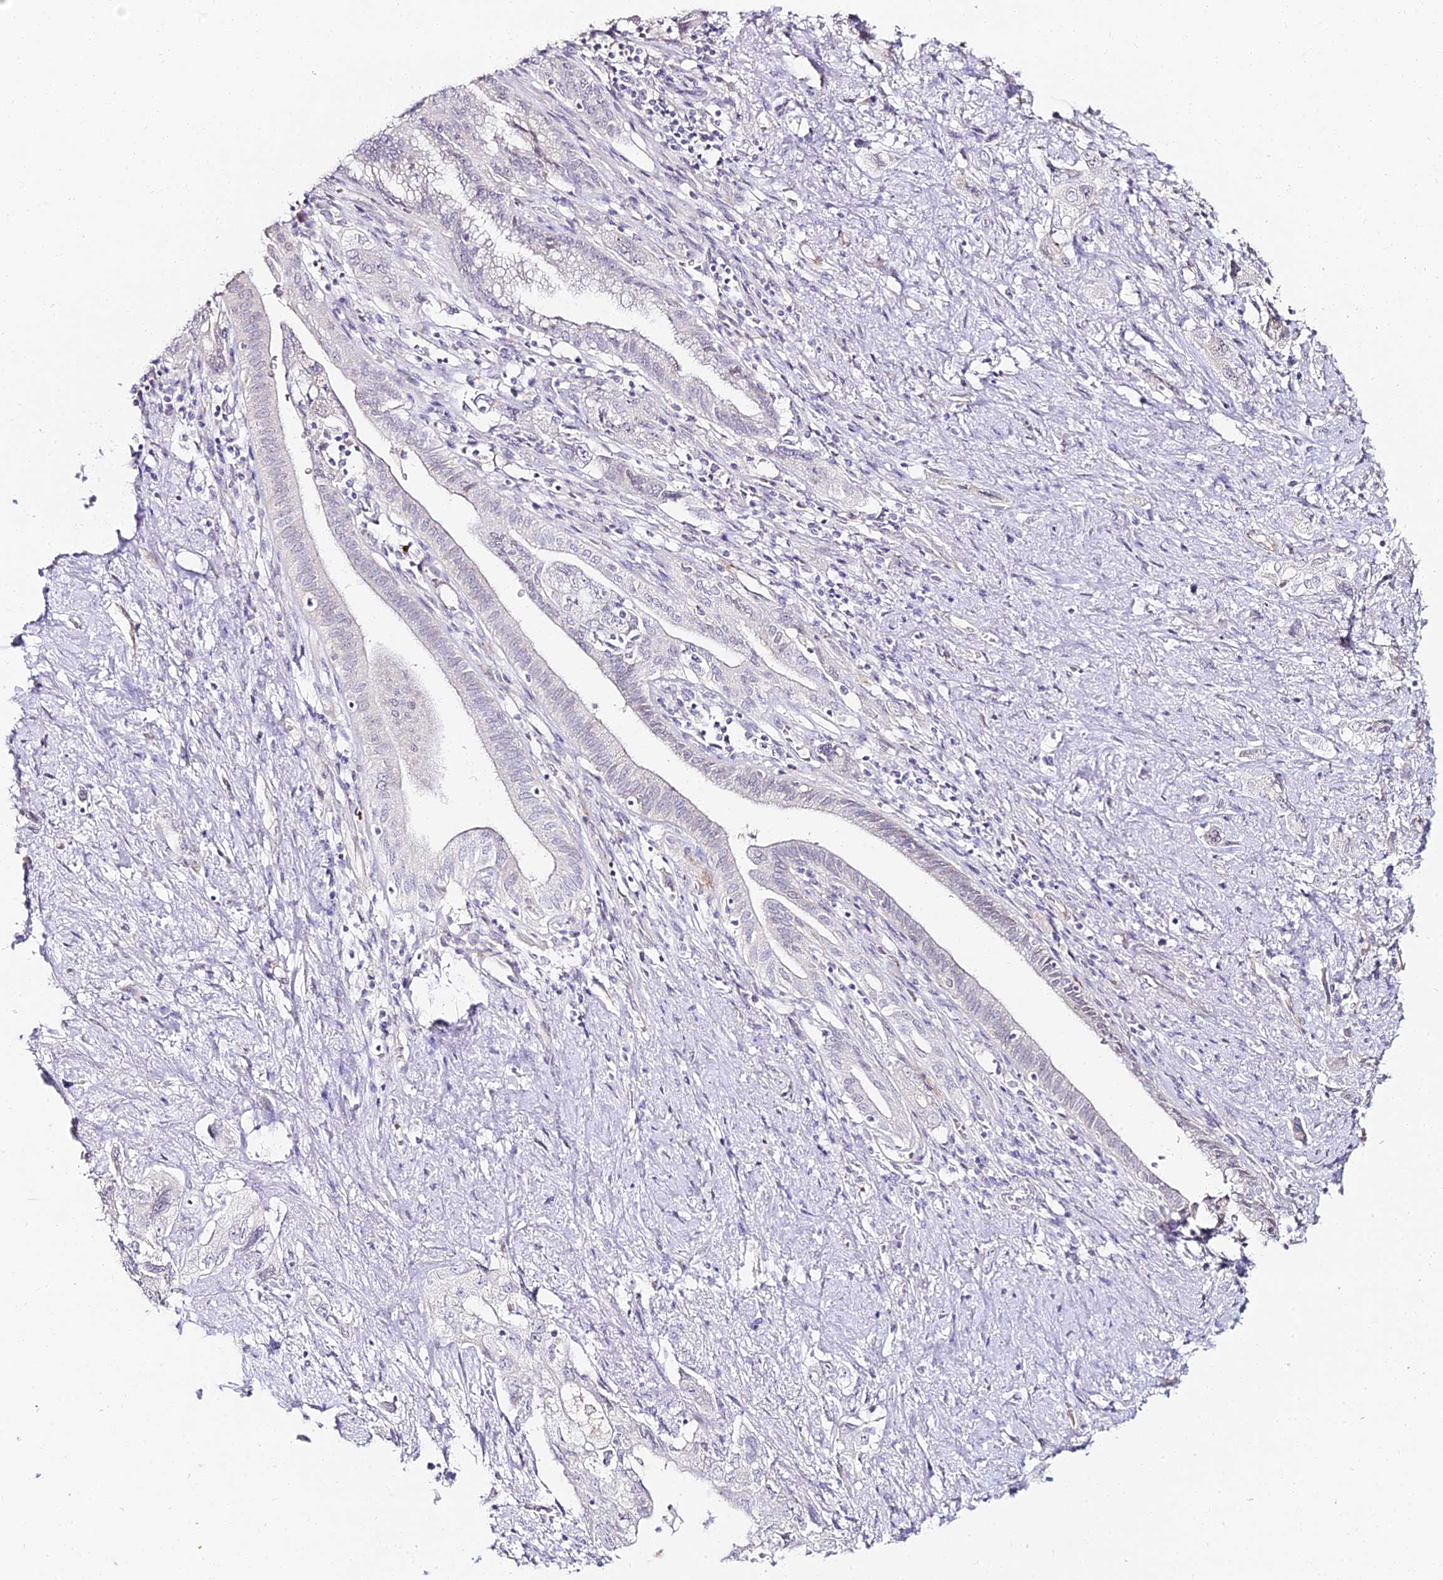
{"staining": {"intensity": "negative", "quantity": "none", "location": "none"}, "tissue": "pancreatic cancer", "cell_type": "Tumor cells", "image_type": "cancer", "snomed": [{"axis": "morphology", "description": "Adenocarcinoma, NOS"}, {"axis": "topography", "description": "Pancreas"}], "caption": "Adenocarcinoma (pancreatic) stained for a protein using immunohistochemistry exhibits no staining tumor cells.", "gene": "ALPG", "patient": {"sex": "female", "age": 73}}